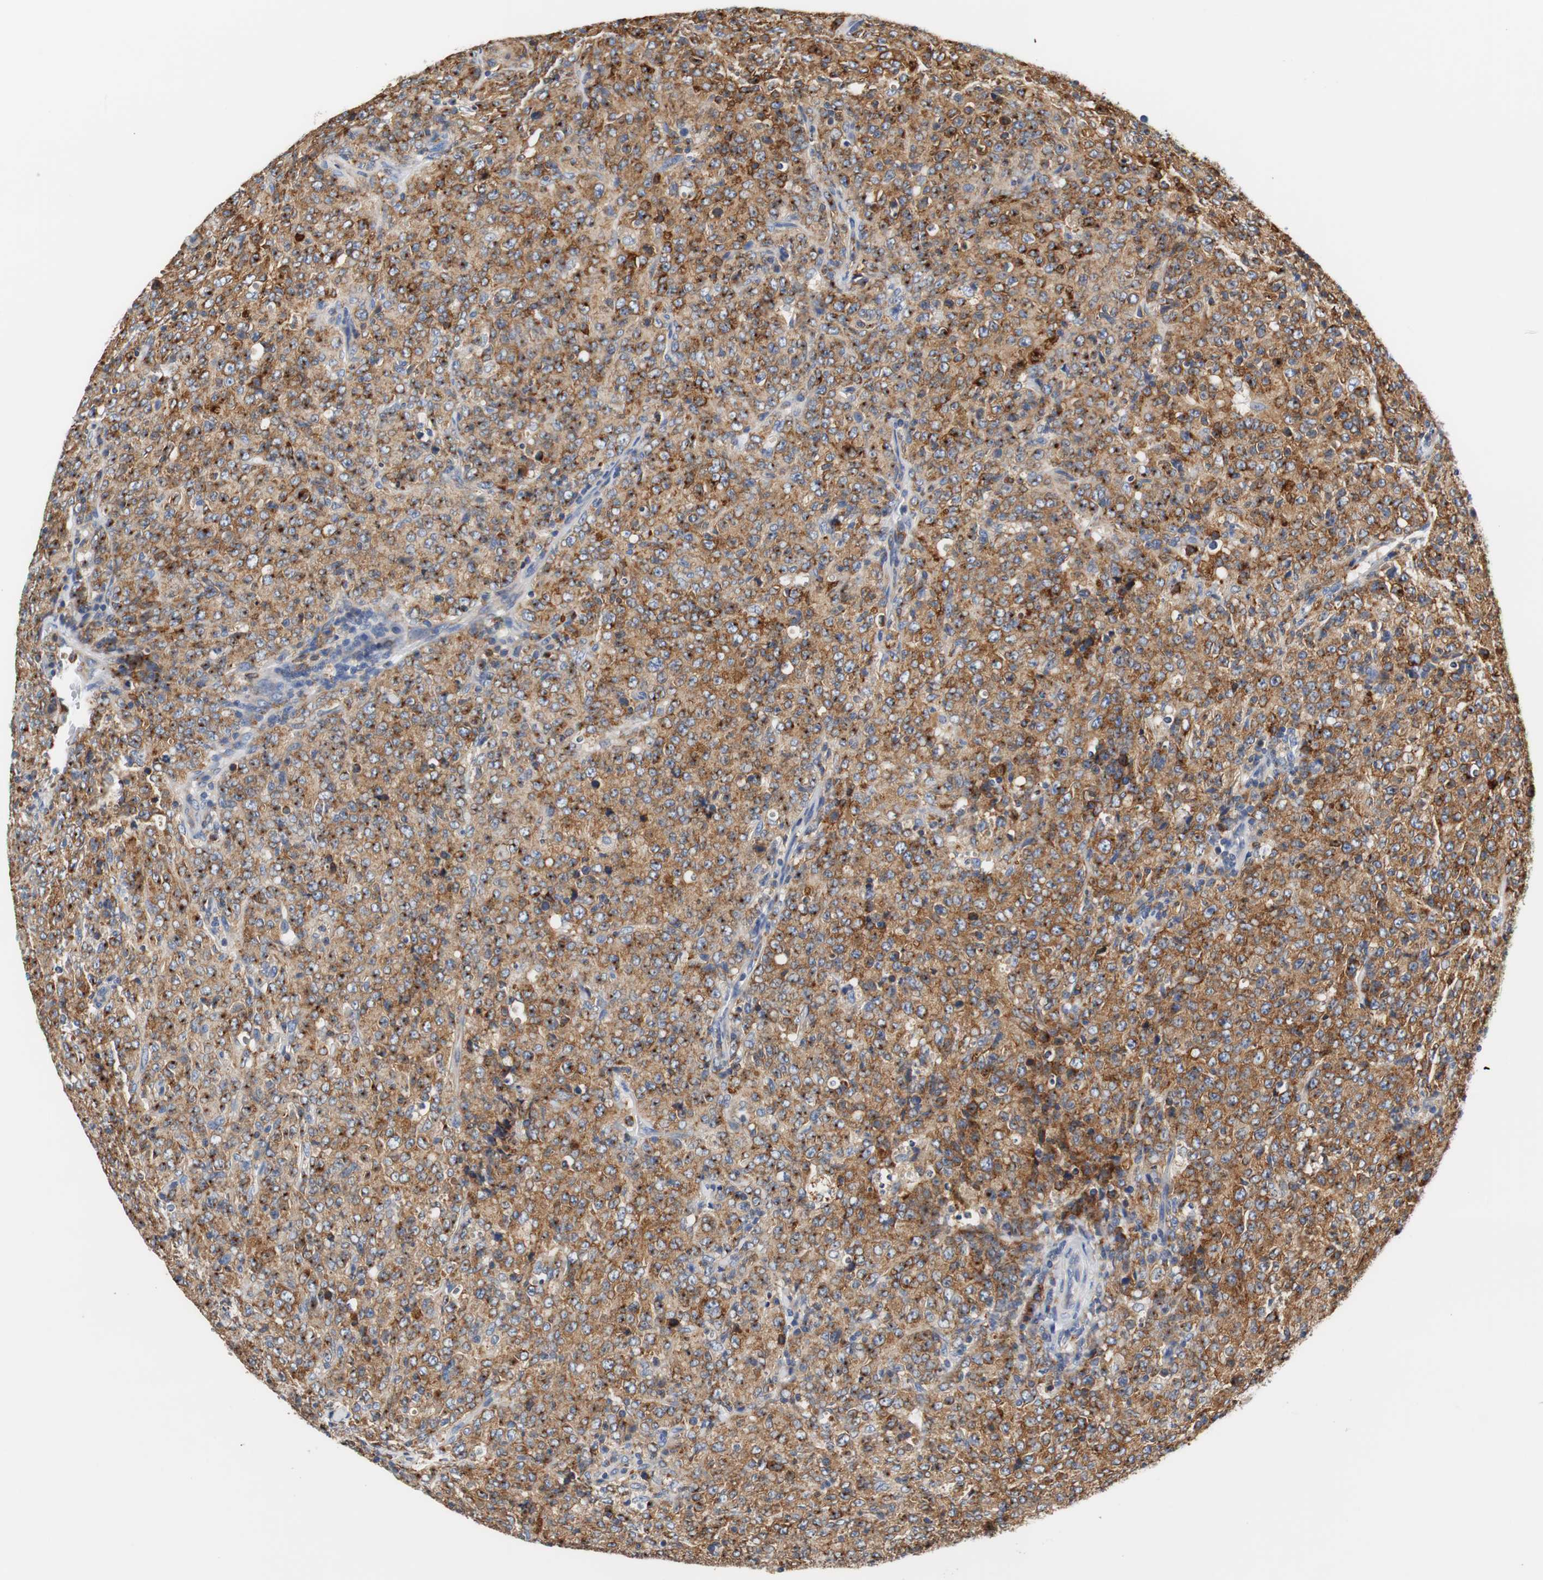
{"staining": {"intensity": "strong", "quantity": ">75%", "location": "cytoplasmic/membranous"}, "tissue": "lymphoma", "cell_type": "Tumor cells", "image_type": "cancer", "snomed": [{"axis": "morphology", "description": "Malignant lymphoma, non-Hodgkin's type, High grade"}, {"axis": "topography", "description": "Tonsil"}], "caption": "High-grade malignant lymphoma, non-Hodgkin's type stained with a protein marker exhibits strong staining in tumor cells.", "gene": "VAMP8", "patient": {"sex": "female", "age": 36}}